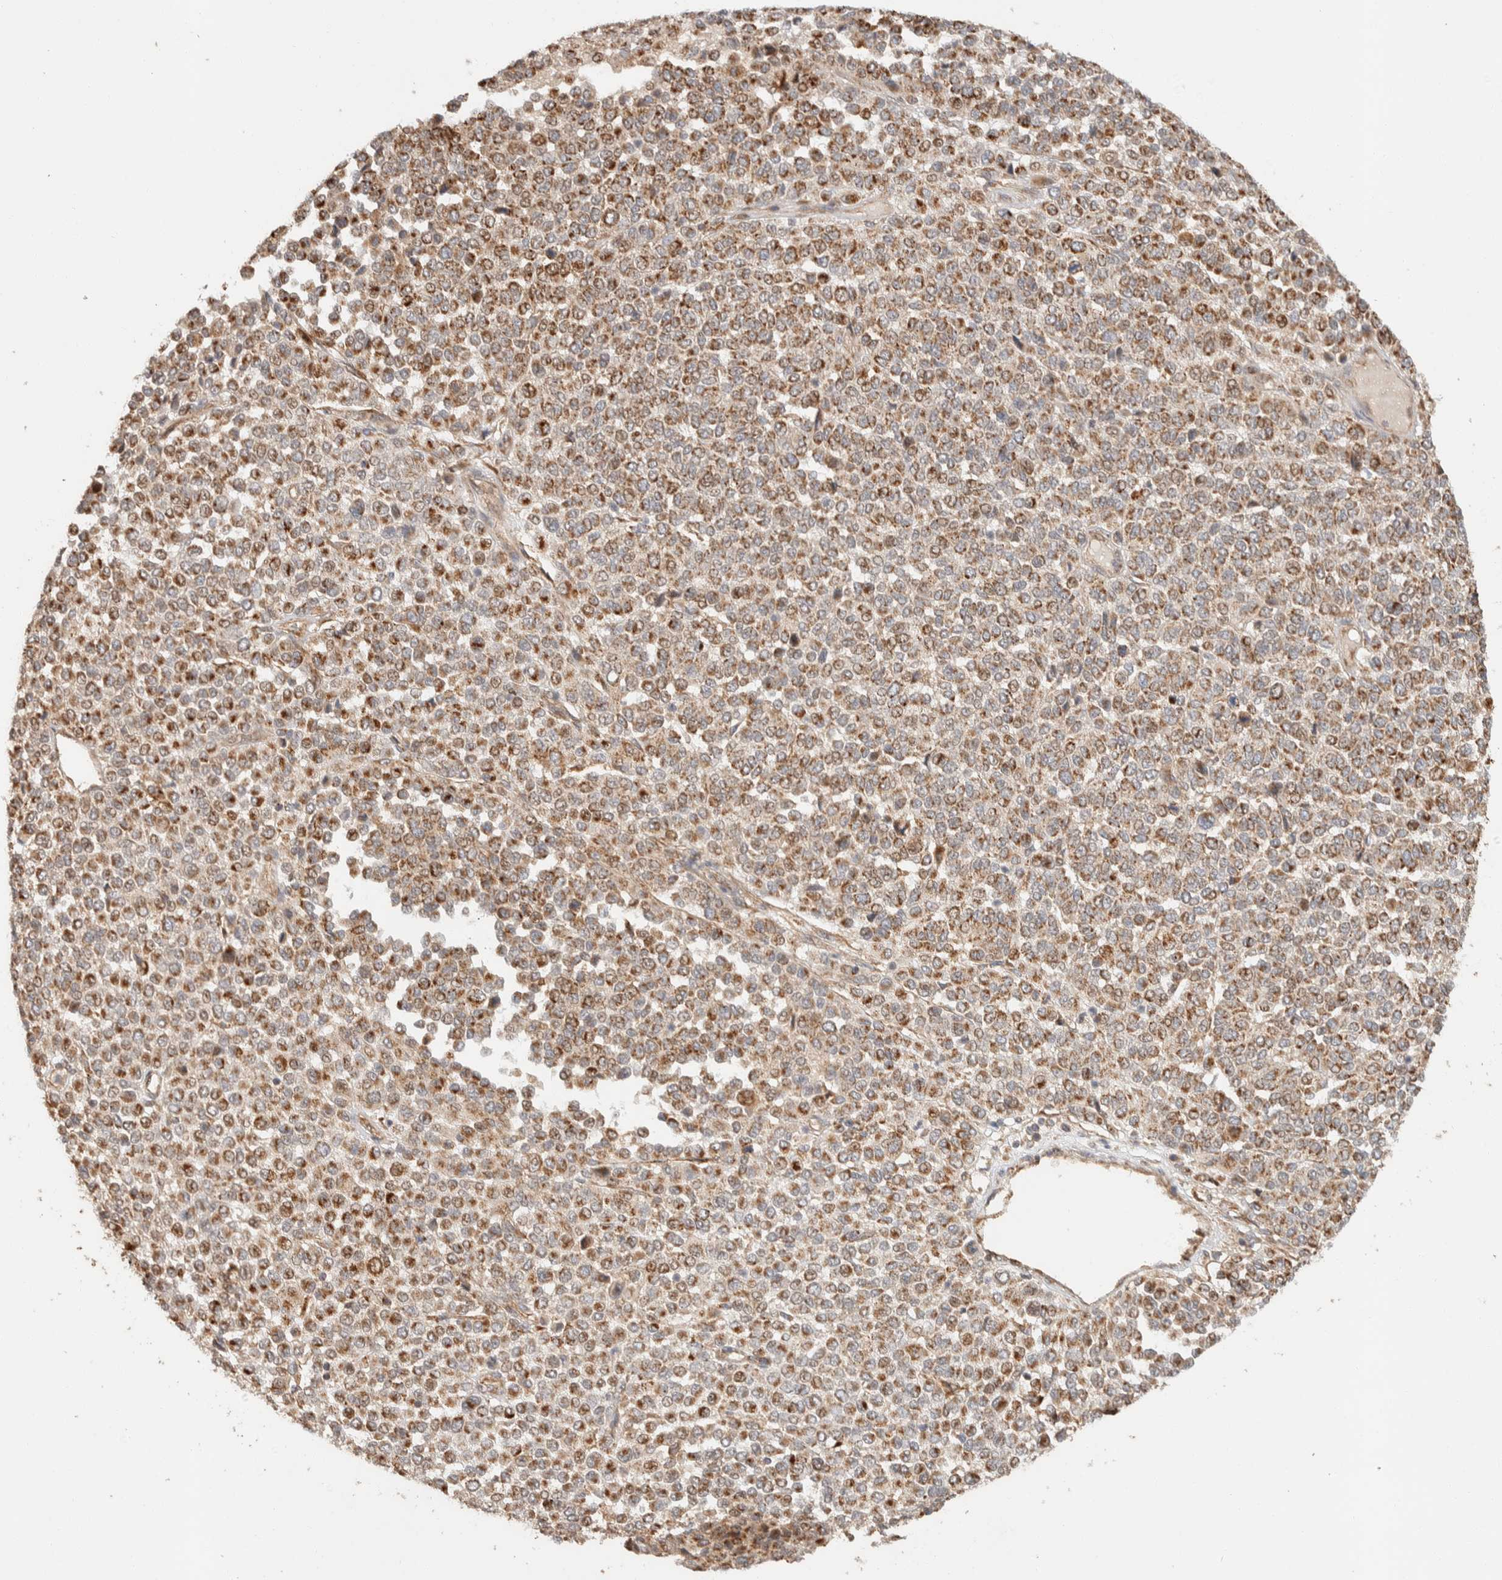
{"staining": {"intensity": "moderate", "quantity": ">75%", "location": "cytoplasmic/membranous"}, "tissue": "melanoma", "cell_type": "Tumor cells", "image_type": "cancer", "snomed": [{"axis": "morphology", "description": "Malignant melanoma, Metastatic site"}, {"axis": "topography", "description": "Pancreas"}], "caption": "Human melanoma stained for a protein (brown) demonstrates moderate cytoplasmic/membranous positive positivity in approximately >75% of tumor cells.", "gene": "KIF9", "patient": {"sex": "female", "age": 30}}